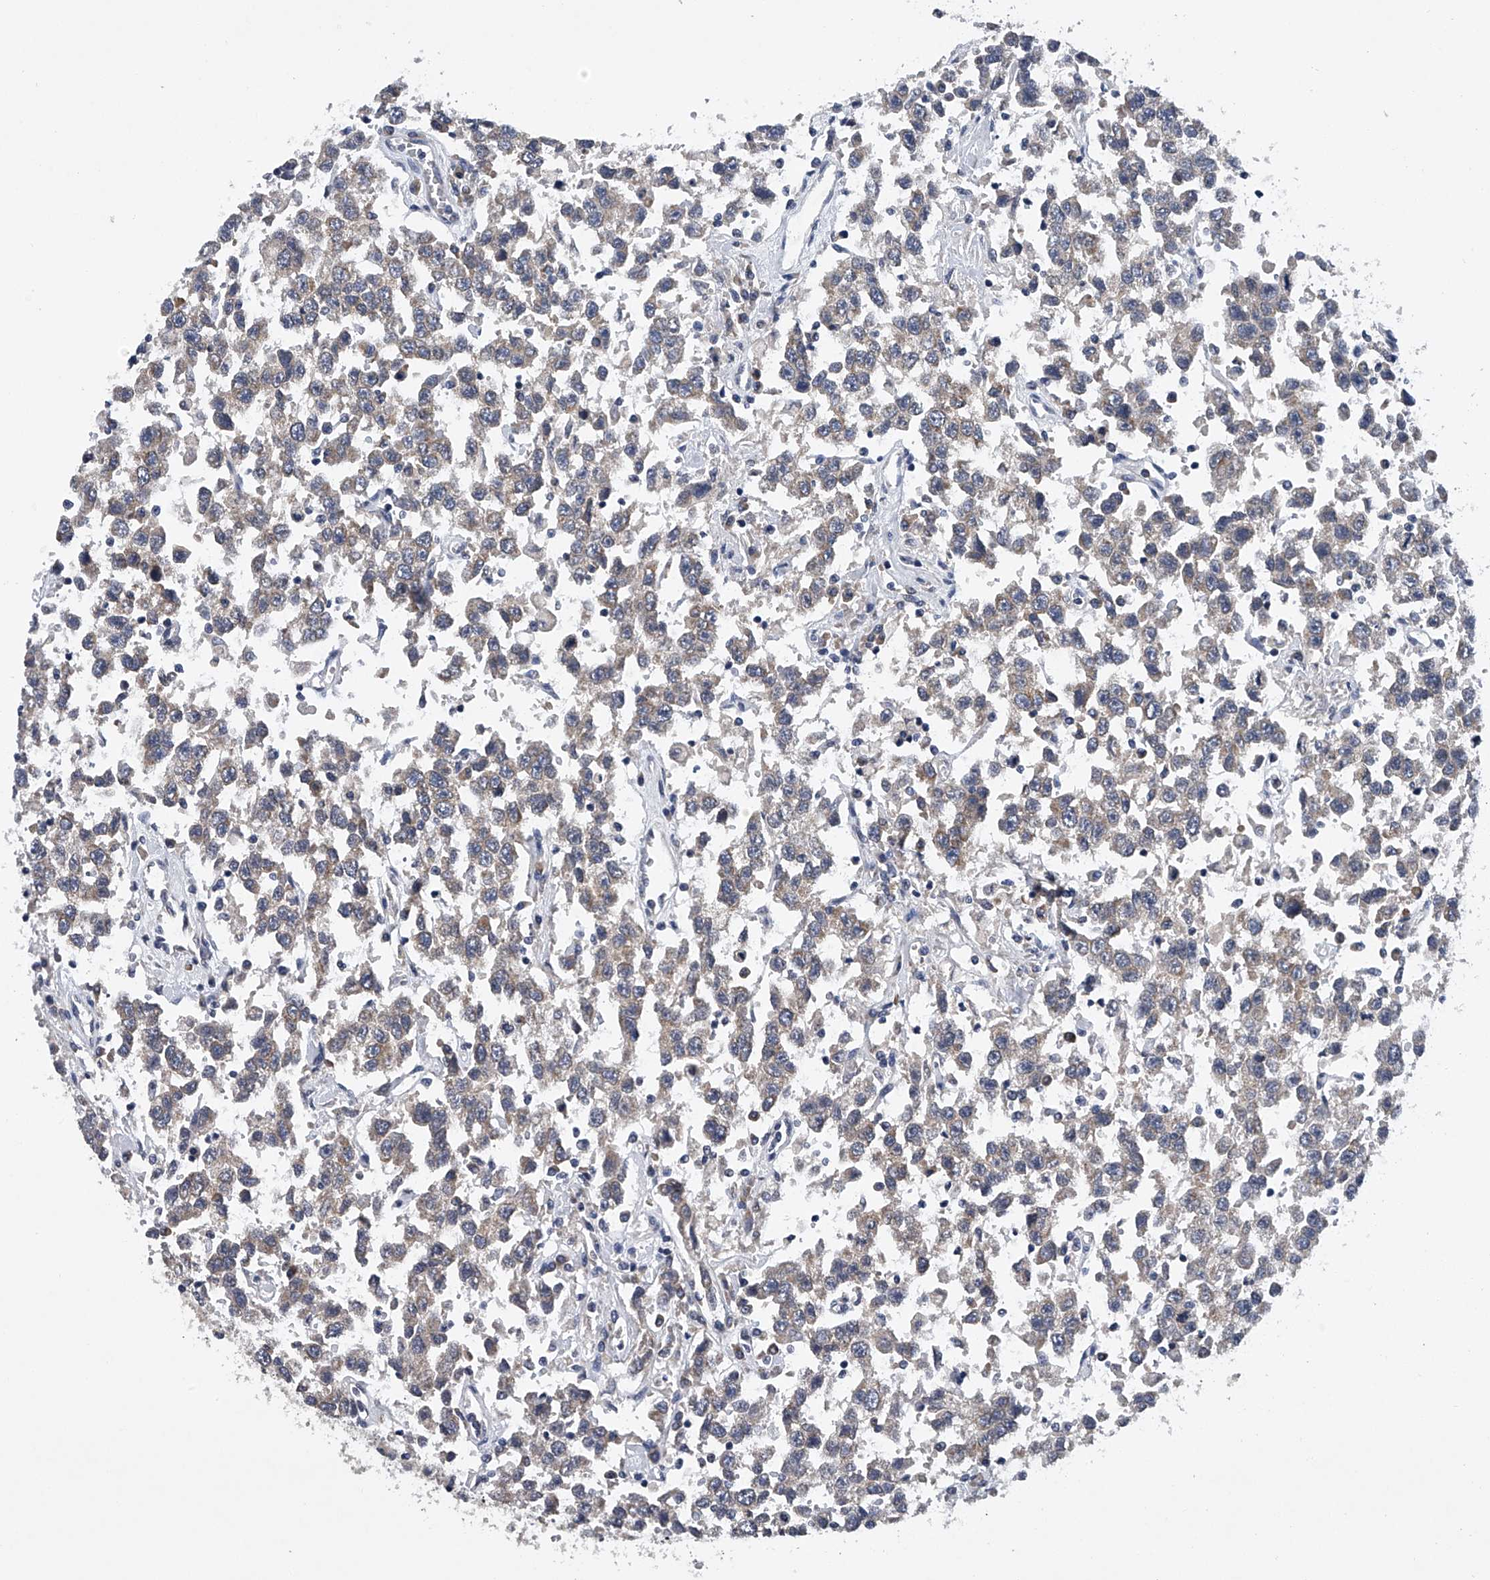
{"staining": {"intensity": "weak", "quantity": "25%-75%", "location": "cytoplasmic/membranous"}, "tissue": "testis cancer", "cell_type": "Tumor cells", "image_type": "cancer", "snomed": [{"axis": "morphology", "description": "Seminoma, NOS"}, {"axis": "topography", "description": "Testis"}], "caption": "The micrograph demonstrates a brown stain indicating the presence of a protein in the cytoplasmic/membranous of tumor cells in testis seminoma. The protein of interest is stained brown, and the nuclei are stained in blue (DAB (3,3'-diaminobenzidine) IHC with brightfield microscopy, high magnification).", "gene": "RNF5", "patient": {"sex": "male", "age": 41}}